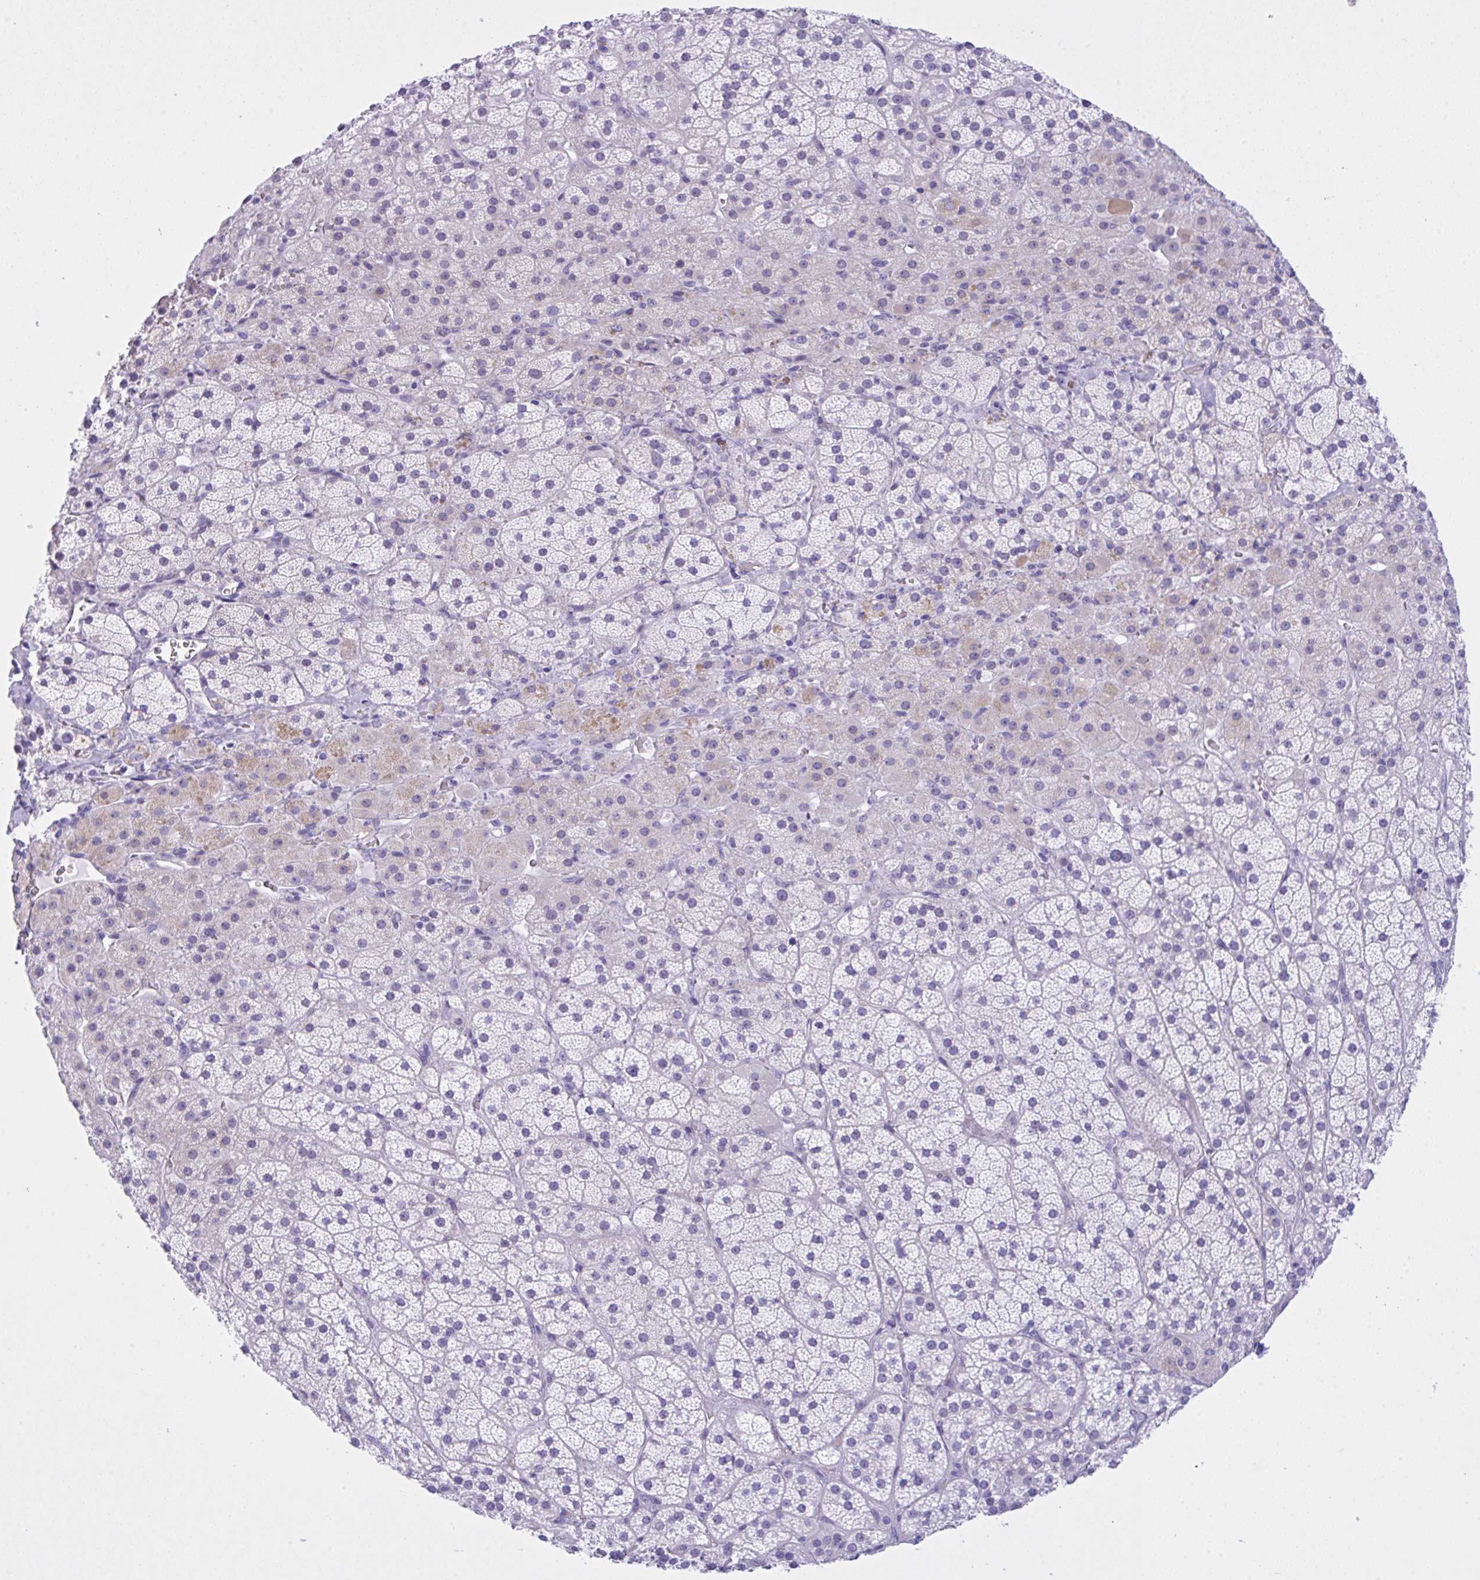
{"staining": {"intensity": "negative", "quantity": "none", "location": "none"}, "tissue": "adrenal gland", "cell_type": "Glandular cells", "image_type": "normal", "snomed": [{"axis": "morphology", "description": "Normal tissue, NOS"}, {"axis": "topography", "description": "Adrenal gland"}], "caption": "Glandular cells are negative for brown protein staining in normal adrenal gland. (DAB (3,3'-diaminobenzidine) immunohistochemistry visualized using brightfield microscopy, high magnification).", "gene": "YBX2", "patient": {"sex": "male", "age": 57}}